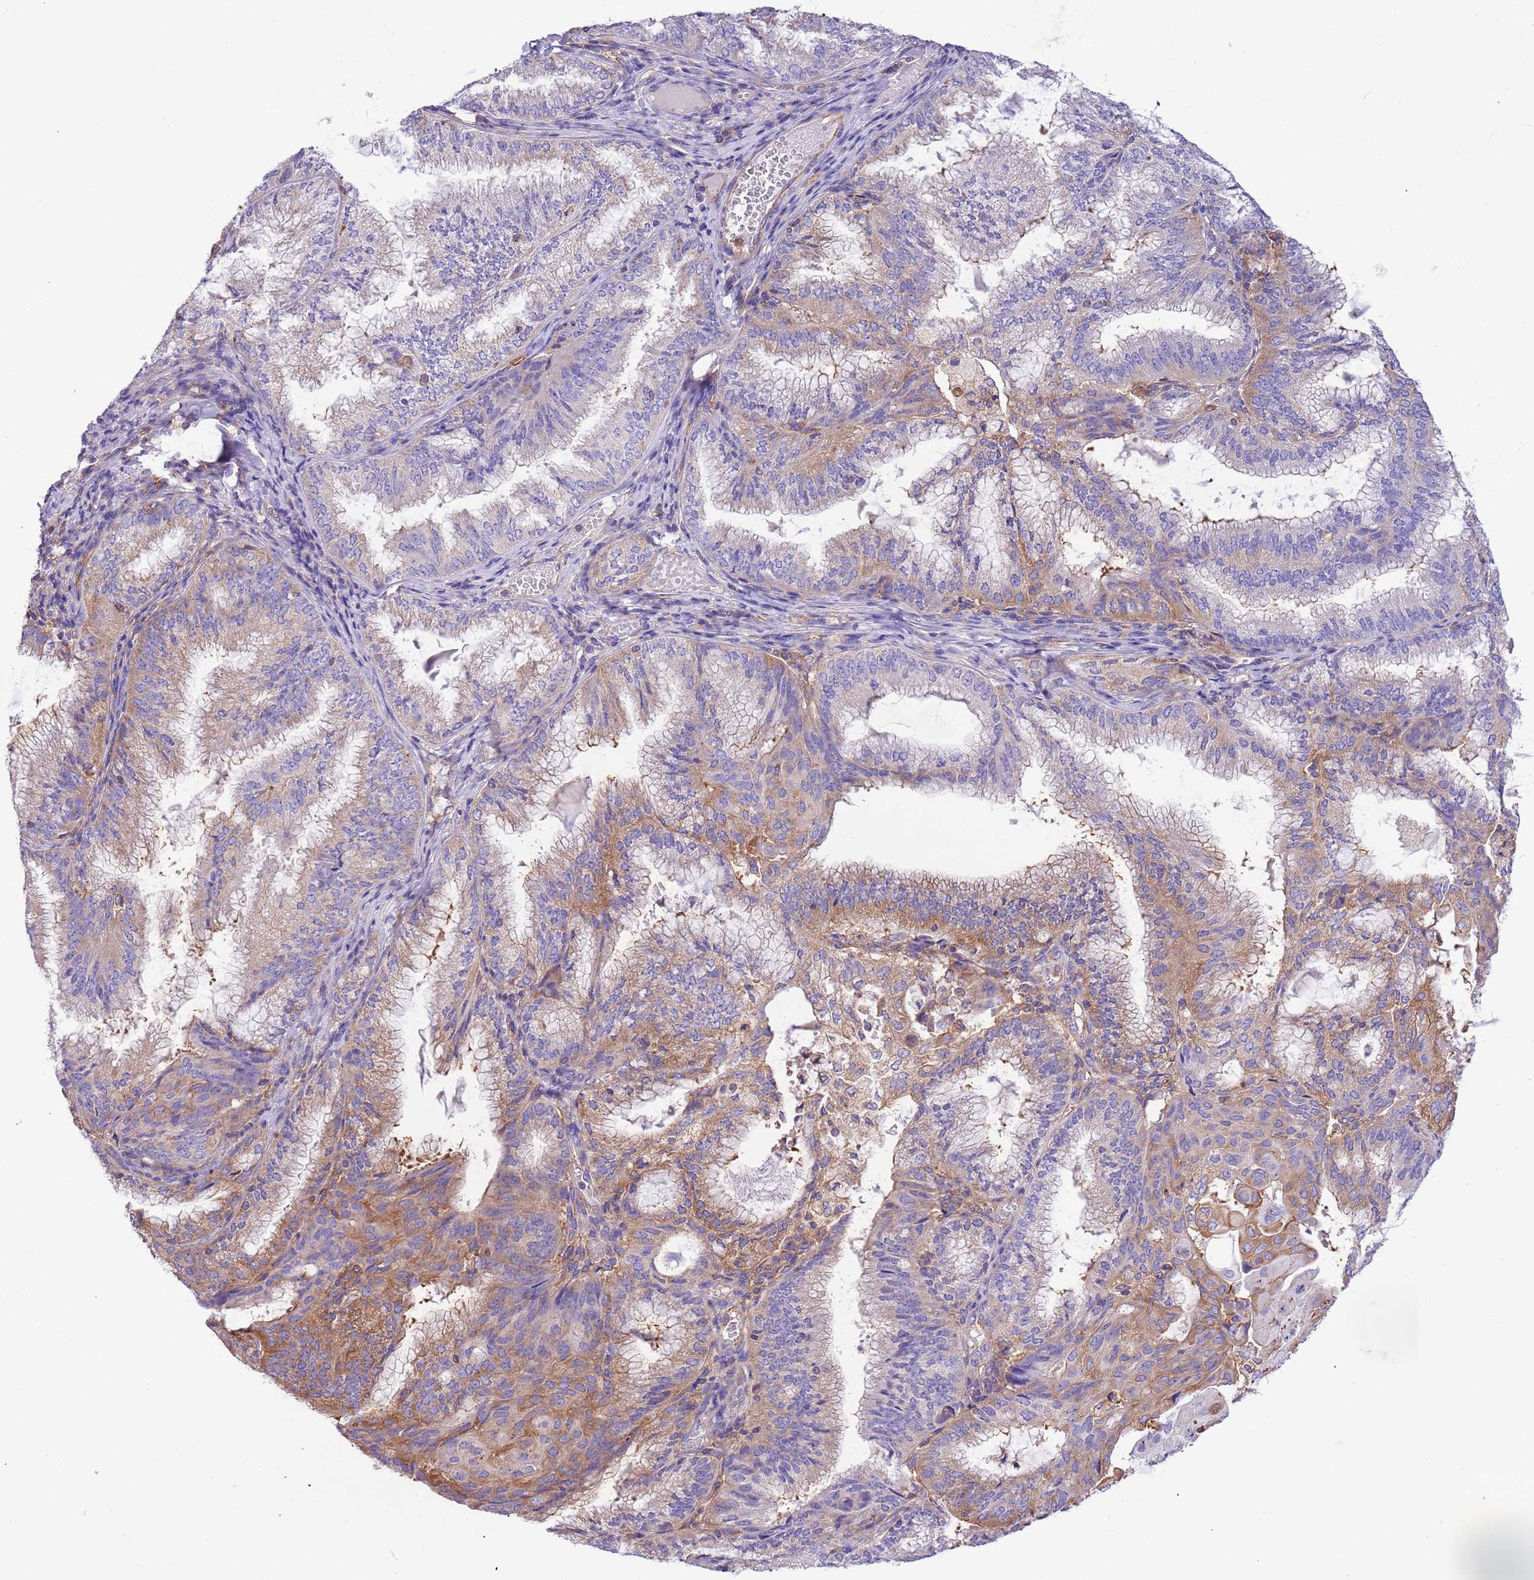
{"staining": {"intensity": "moderate", "quantity": "25%-75%", "location": "cytoplasmic/membranous"}, "tissue": "endometrial cancer", "cell_type": "Tumor cells", "image_type": "cancer", "snomed": [{"axis": "morphology", "description": "Adenocarcinoma, NOS"}, {"axis": "topography", "description": "Endometrium"}], "caption": "This photomicrograph demonstrates IHC staining of endometrial cancer (adenocarcinoma), with medium moderate cytoplasmic/membranous expression in about 25%-75% of tumor cells.", "gene": "NAALADL1", "patient": {"sex": "female", "age": 49}}